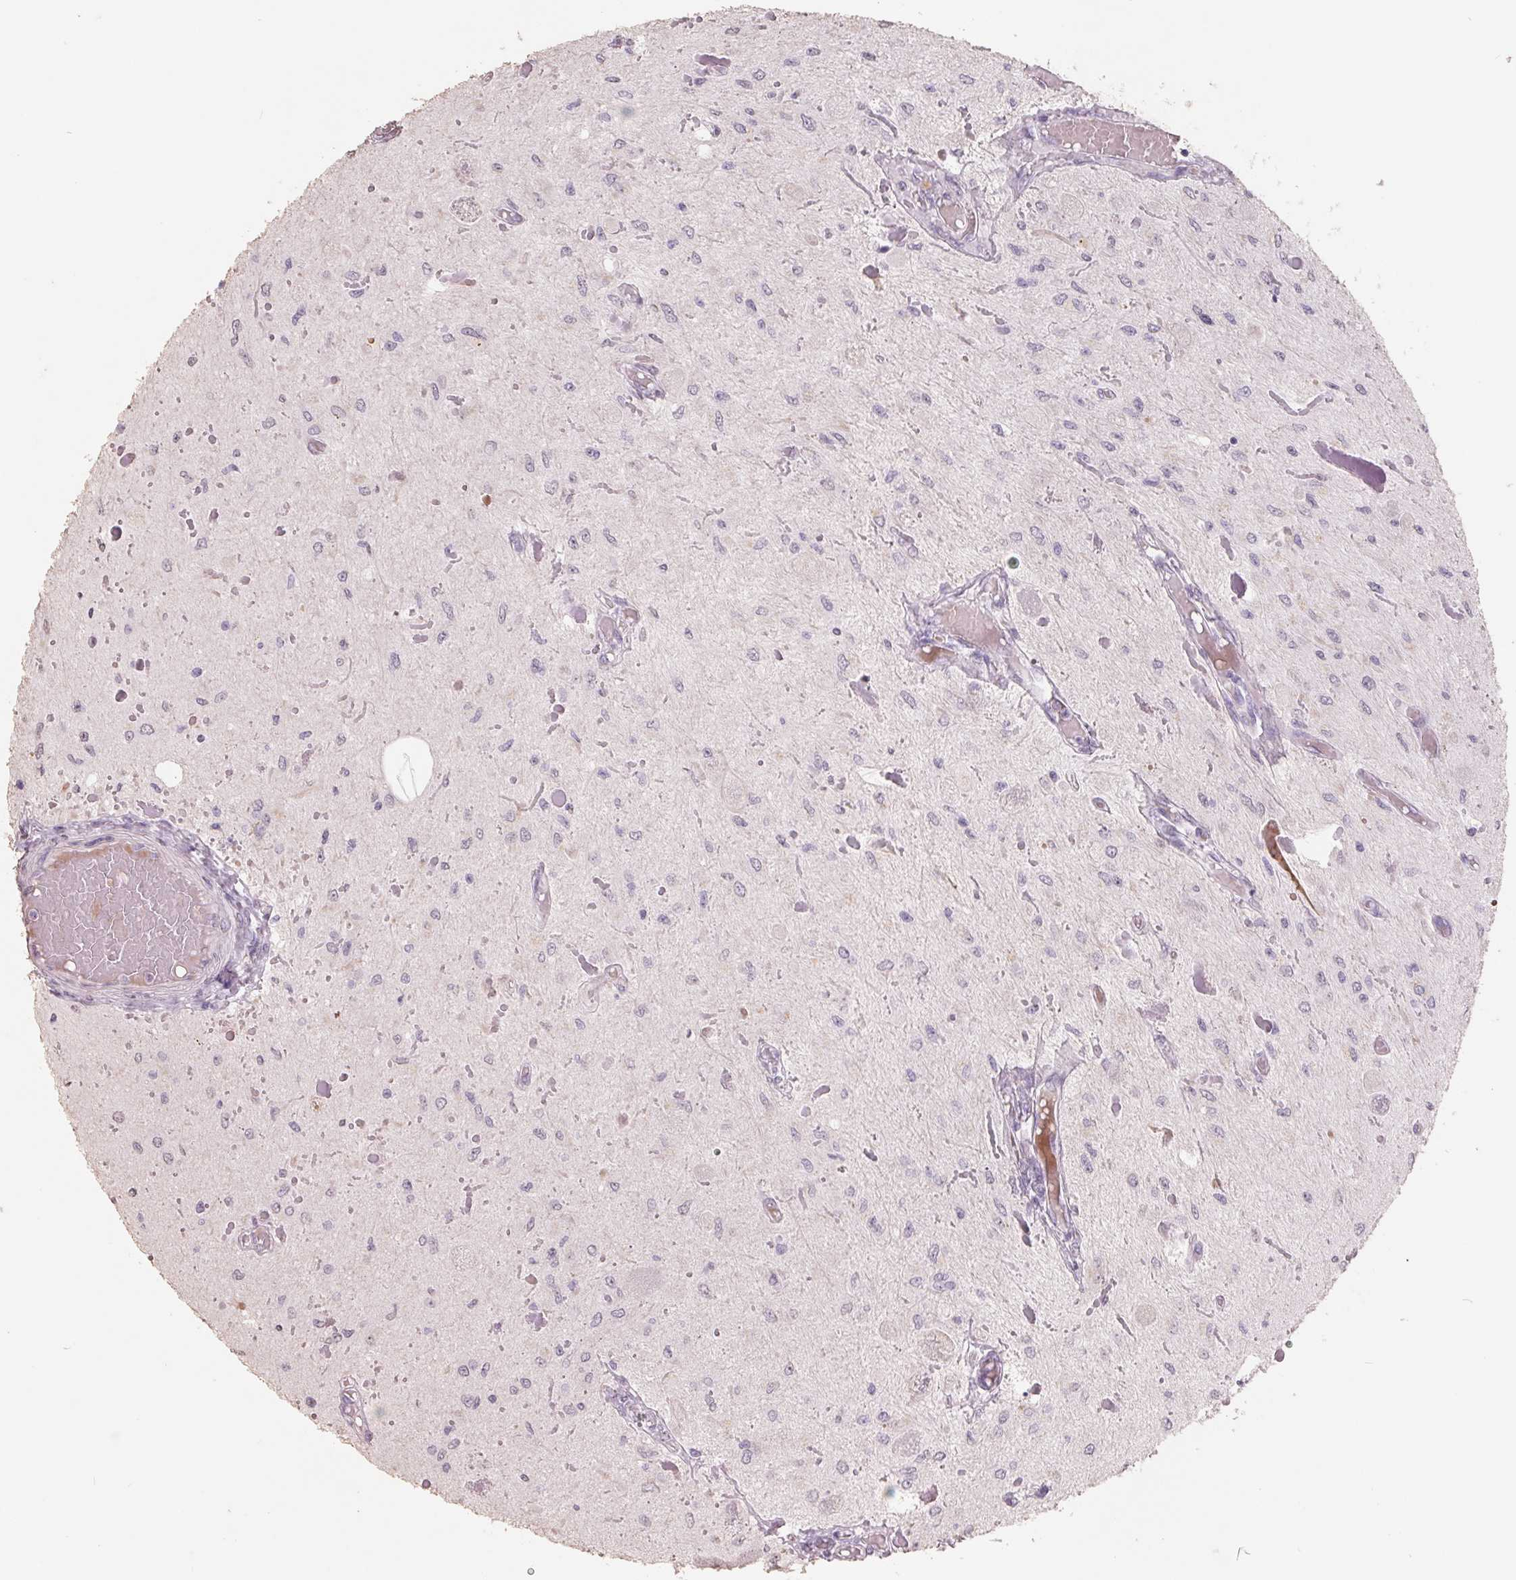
{"staining": {"intensity": "negative", "quantity": "none", "location": "none"}, "tissue": "glioma", "cell_type": "Tumor cells", "image_type": "cancer", "snomed": [{"axis": "morphology", "description": "Glioma, malignant, Low grade"}, {"axis": "topography", "description": "Cerebellum"}], "caption": "Low-grade glioma (malignant) was stained to show a protein in brown. There is no significant expression in tumor cells.", "gene": "FTCD", "patient": {"sex": "female", "age": 14}}